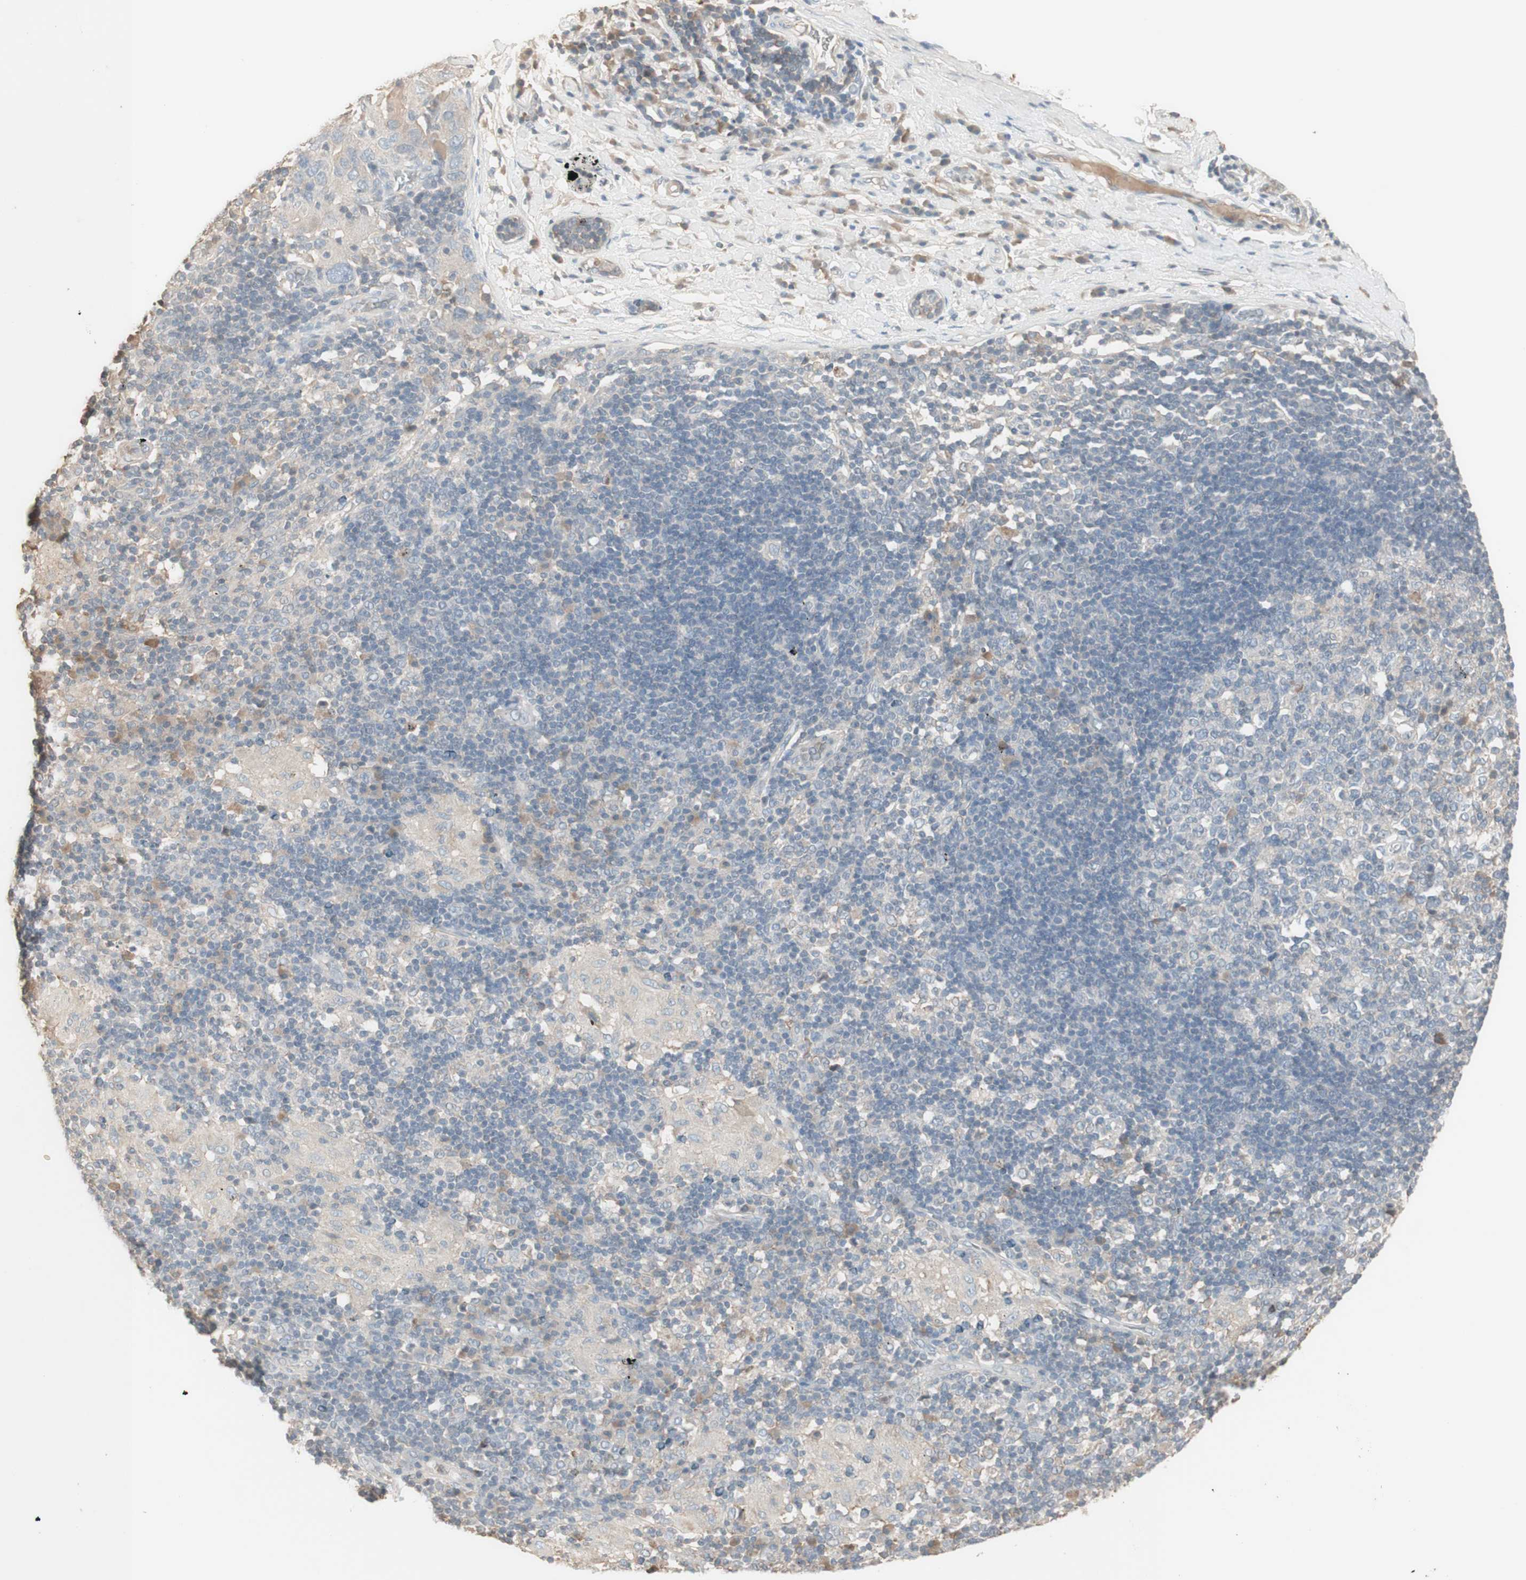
{"staining": {"intensity": "weak", "quantity": ">75%", "location": "cytoplasmic/membranous"}, "tissue": "adipose tissue", "cell_type": "Adipocytes", "image_type": "normal", "snomed": [{"axis": "morphology", "description": "Normal tissue, NOS"}, {"axis": "morphology", "description": "Adenocarcinoma, NOS"}, {"axis": "topography", "description": "Esophagus"}], "caption": "DAB (3,3'-diaminobenzidine) immunohistochemical staining of benign human adipose tissue shows weak cytoplasmic/membranous protein staining in about >75% of adipocytes.", "gene": "IFNG", "patient": {"sex": "male", "age": 62}}